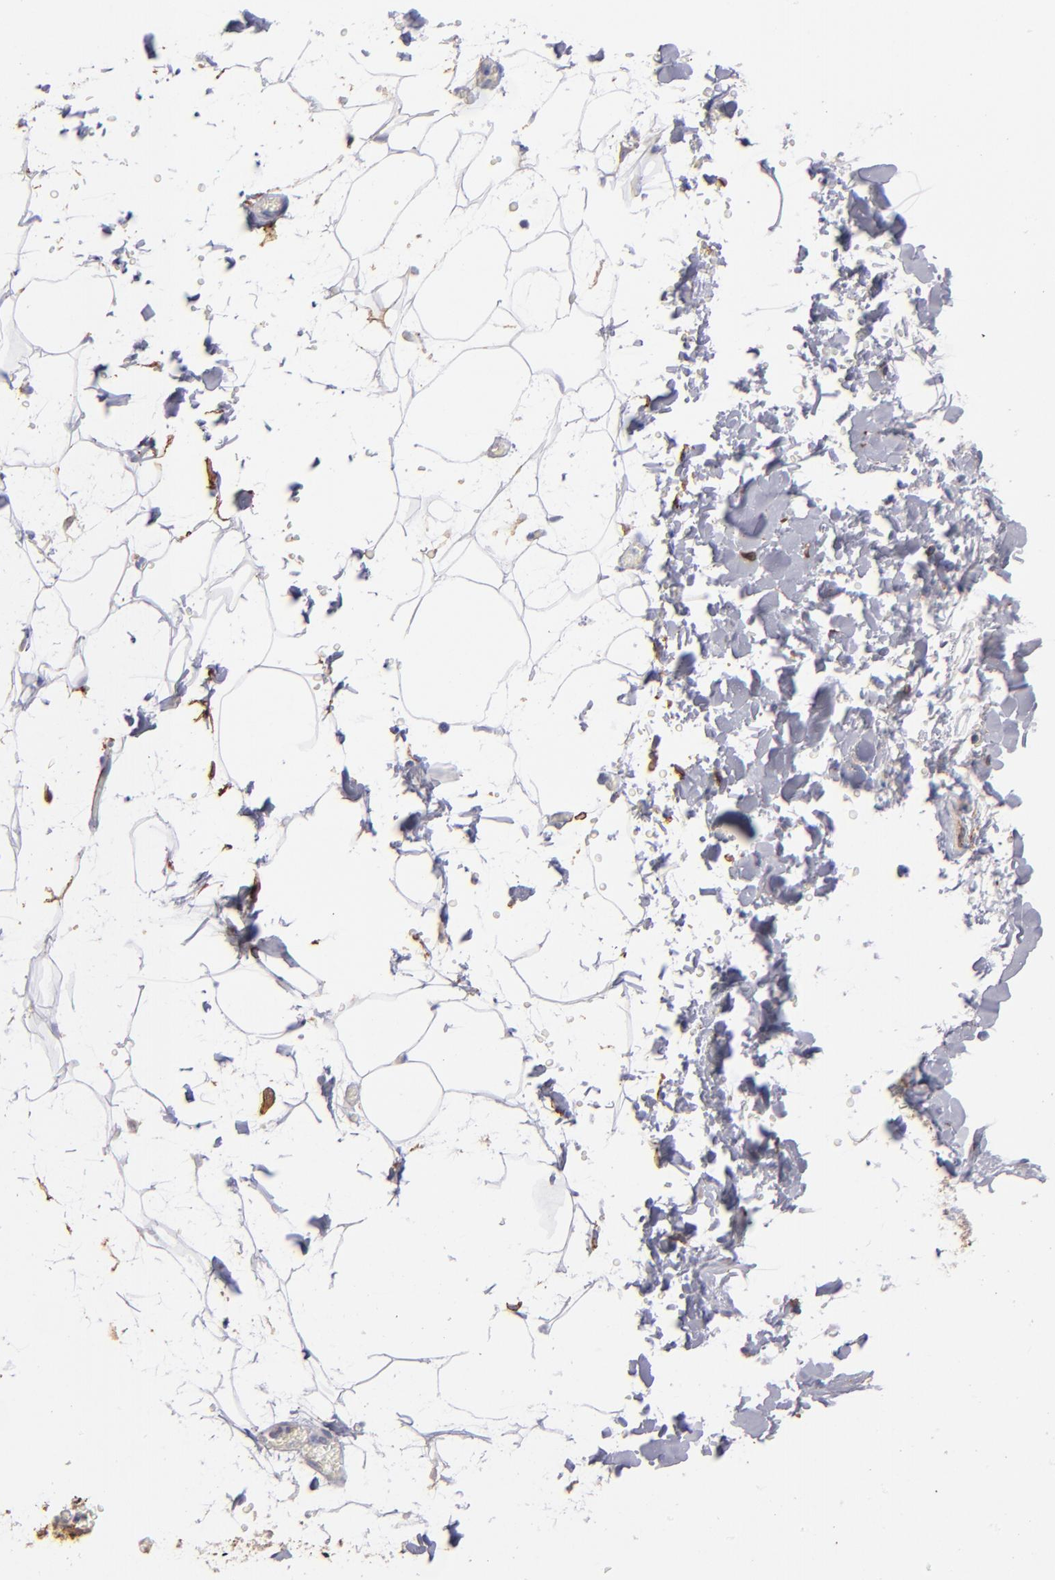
{"staining": {"intensity": "negative", "quantity": "none", "location": "none"}, "tissue": "adipose tissue", "cell_type": "Adipocytes", "image_type": "normal", "snomed": [{"axis": "morphology", "description": "Normal tissue, NOS"}, {"axis": "topography", "description": "Soft tissue"}], "caption": "Immunohistochemistry image of benign adipose tissue: adipose tissue stained with DAB (3,3'-diaminobenzidine) displays no significant protein expression in adipocytes.", "gene": "AHNAK2", "patient": {"sex": "male", "age": 72}}